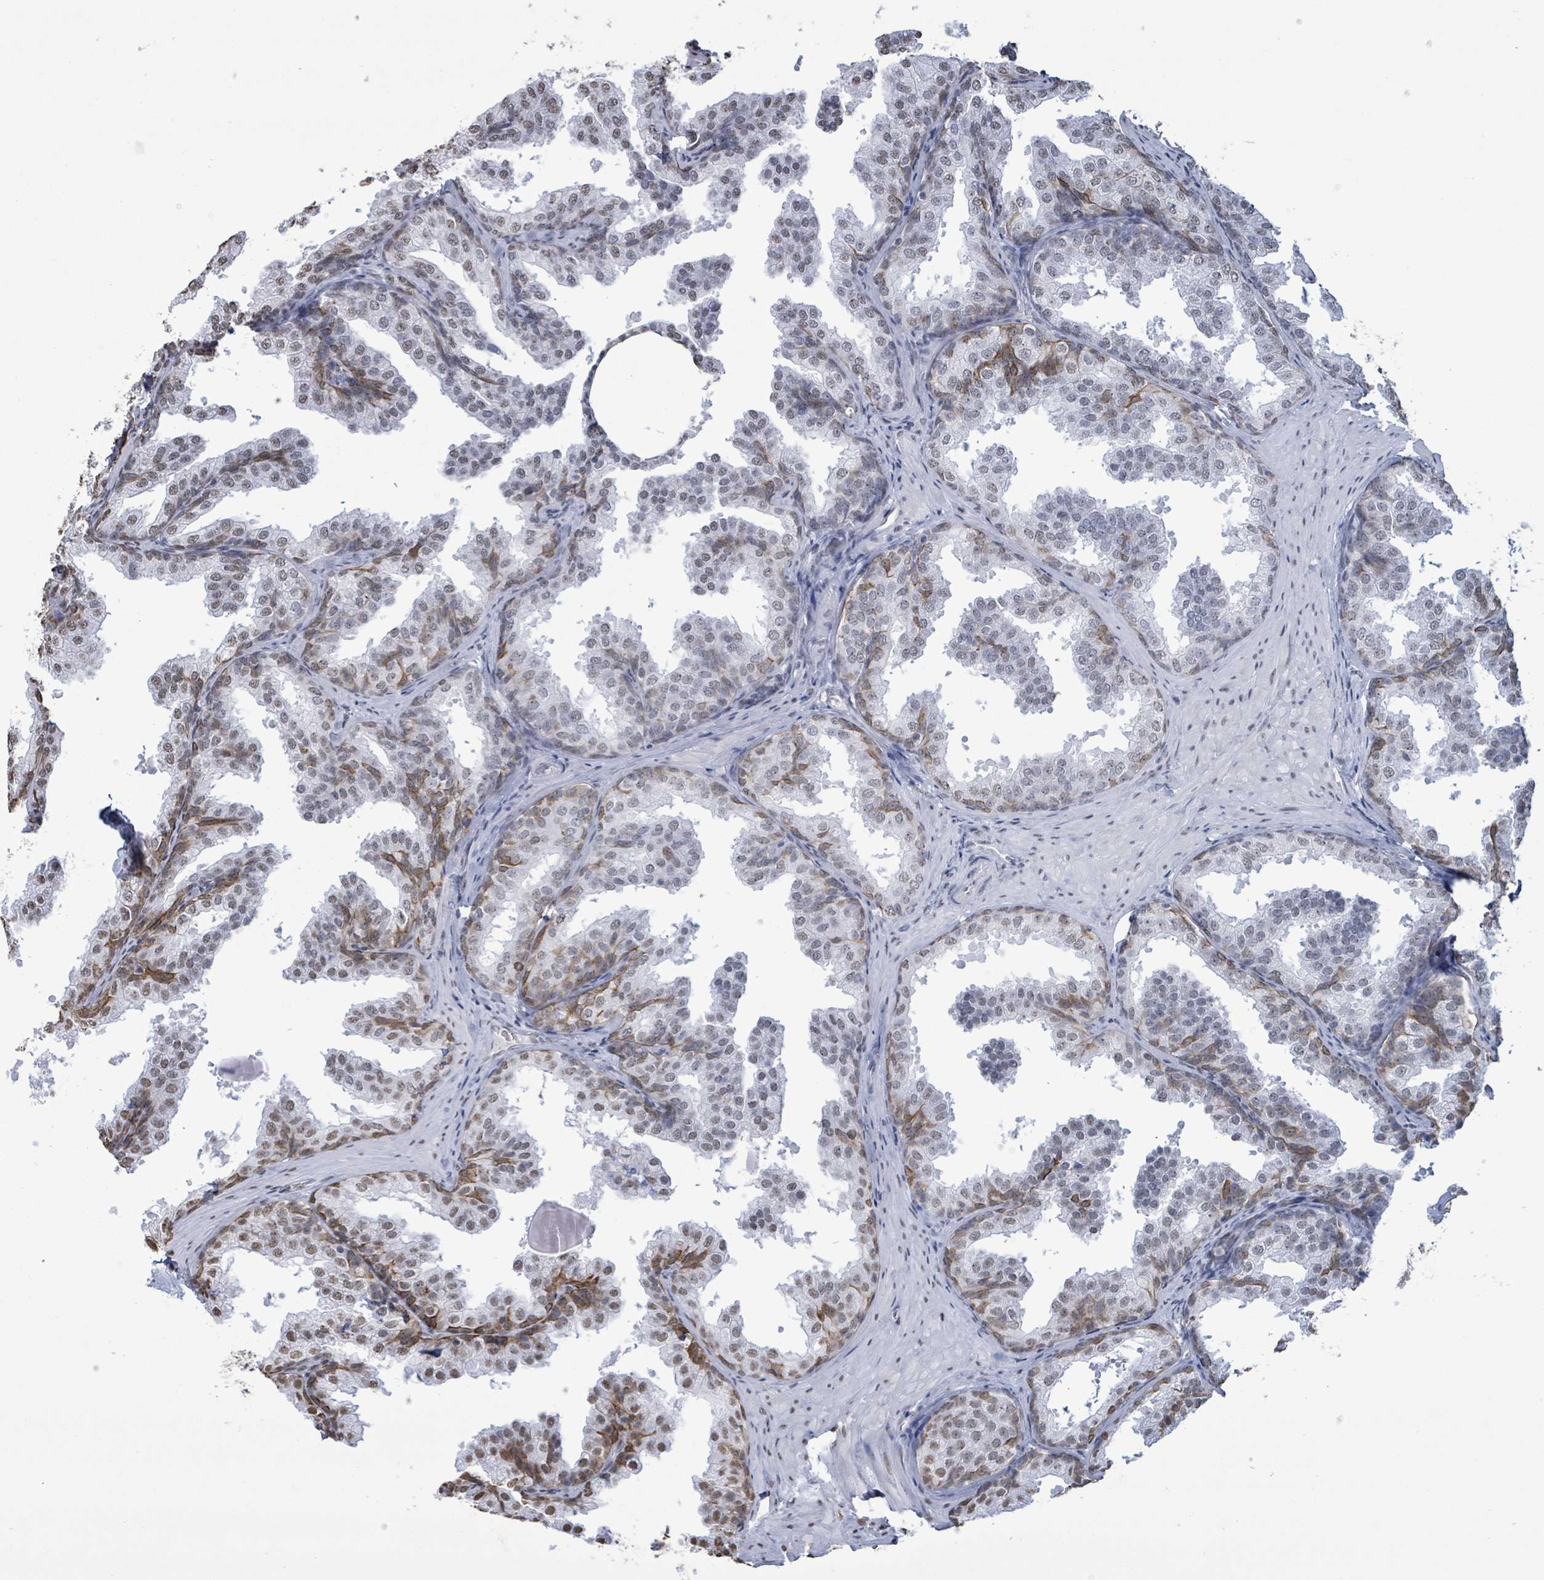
{"staining": {"intensity": "moderate", "quantity": "25%-75%", "location": "cytoplasmic/membranous,nuclear"}, "tissue": "prostate", "cell_type": "Glandular cells", "image_type": "normal", "snomed": [{"axis": "morphology", "description": "Normal tissue, NOS"}, {"axis": "topography", "description": "Prostate"}], "caption": "Immunohistochemistry histopathology image of unremarkable prostate: prostate stained using immunohistochemistry shows medium levels of moderate protein expression localized specifically in the cytoplasmic/membranous,nuclear of glandular cells, appearing as a cytoplasmic/membranous,nuclear brown color.", "gene": "SAMD14", "patient": {"sex": "male", "age": 37}}